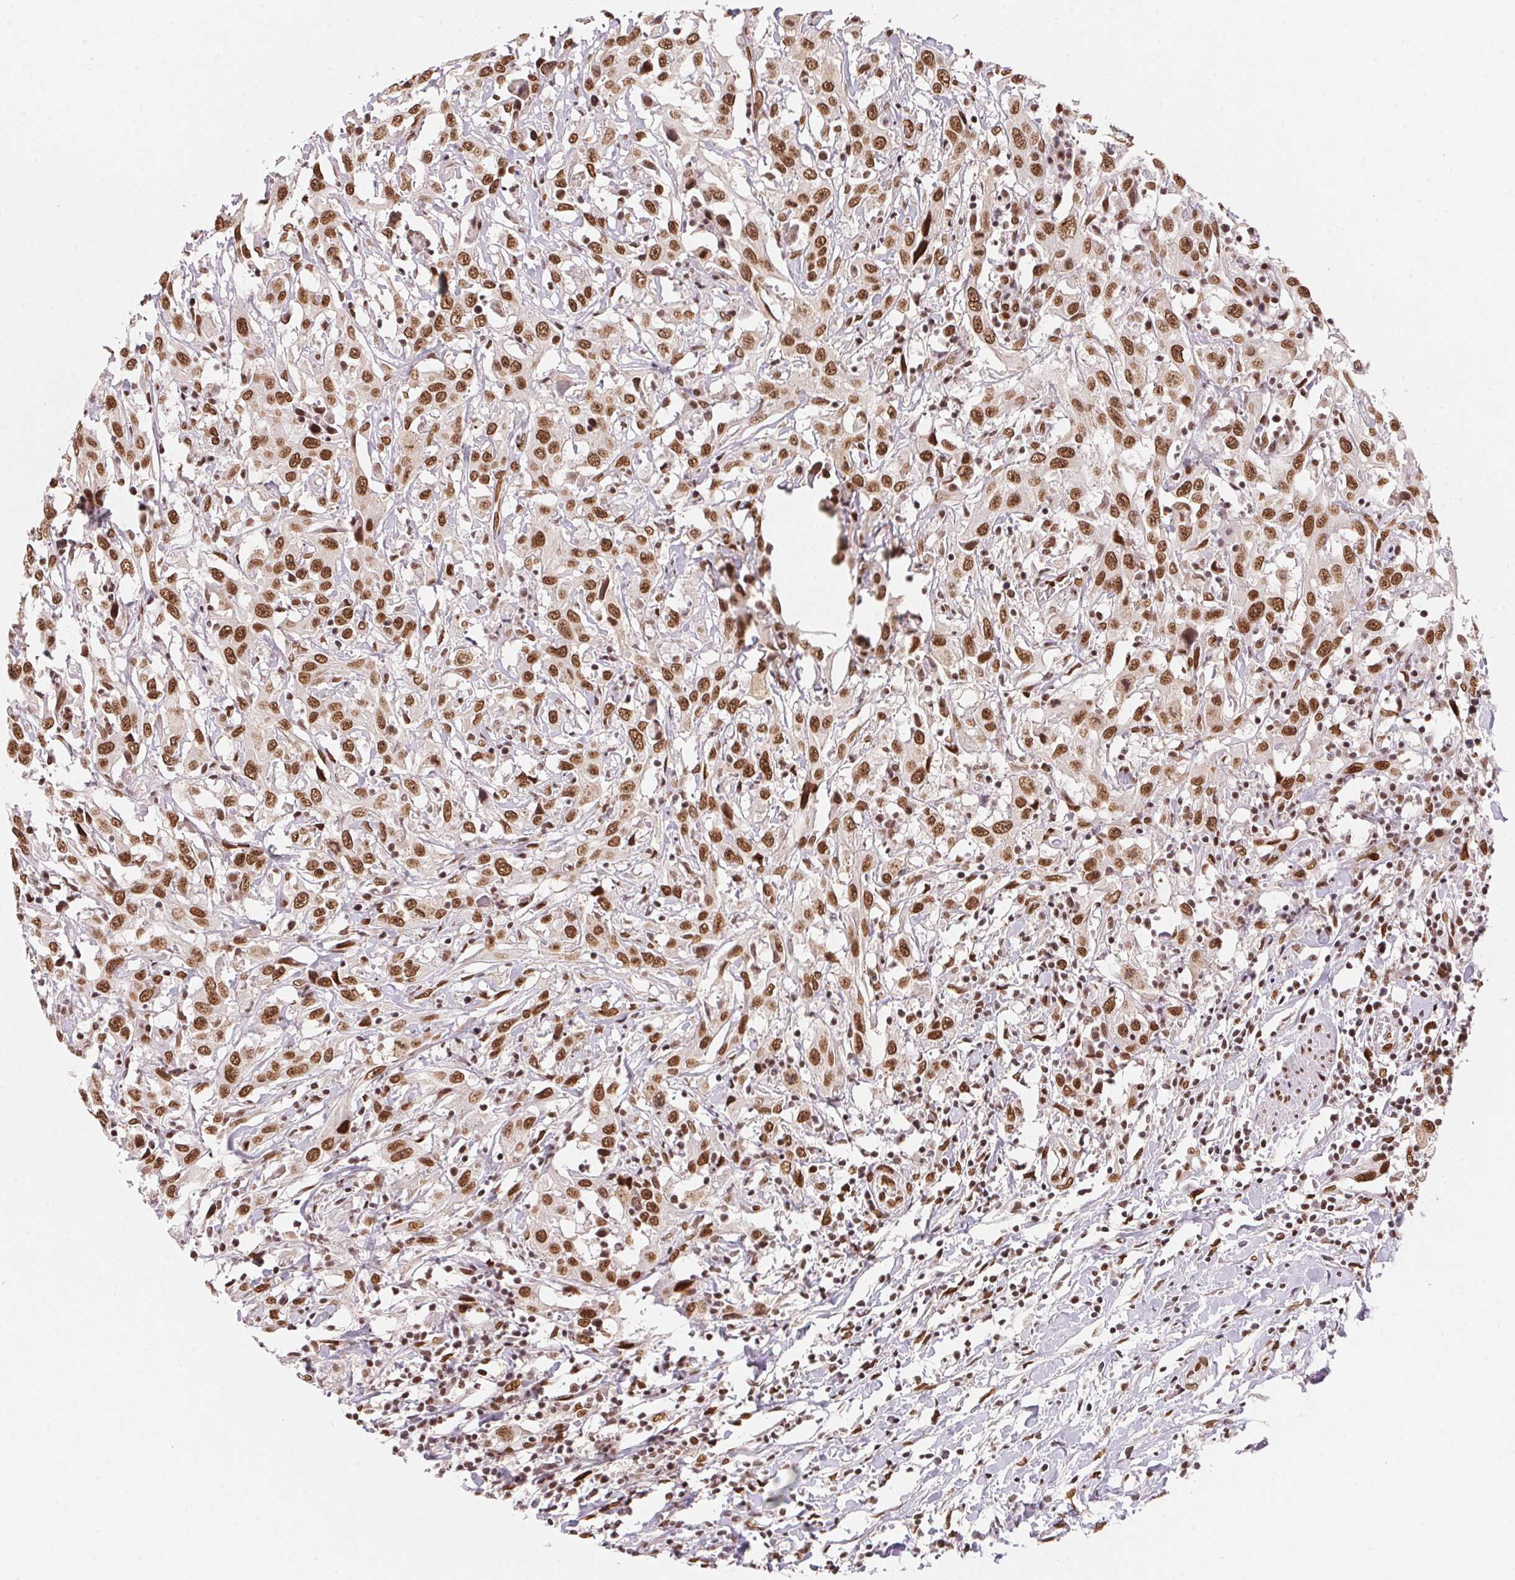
{"staining": {"intensity": "strong", "quantity": ">75%", "location": "cytoplasmic/membranous,nuclear"}, "tissue": "urothelial cancer", "cell_type": "Tumor cells", "image_type": "cancer", "snomed": [{"axis": "morphology", "description": "Urothelial carcinoma, High grade"}, {"axis": "topography", "description": "Urinary bladder"}], "caption": "IHC image of neoplastic tissue: urothelial cancer stained using immunohistochemistry shows high levels of strong protein expression localized specifically in the cytoplasmic/membranous and nuclear of tumor cells, appearing as a cytoplasmic/membranous and nuclear brown color.", "gene": "SAP30BP", "patient": {"sex": "male", "age": 61}}